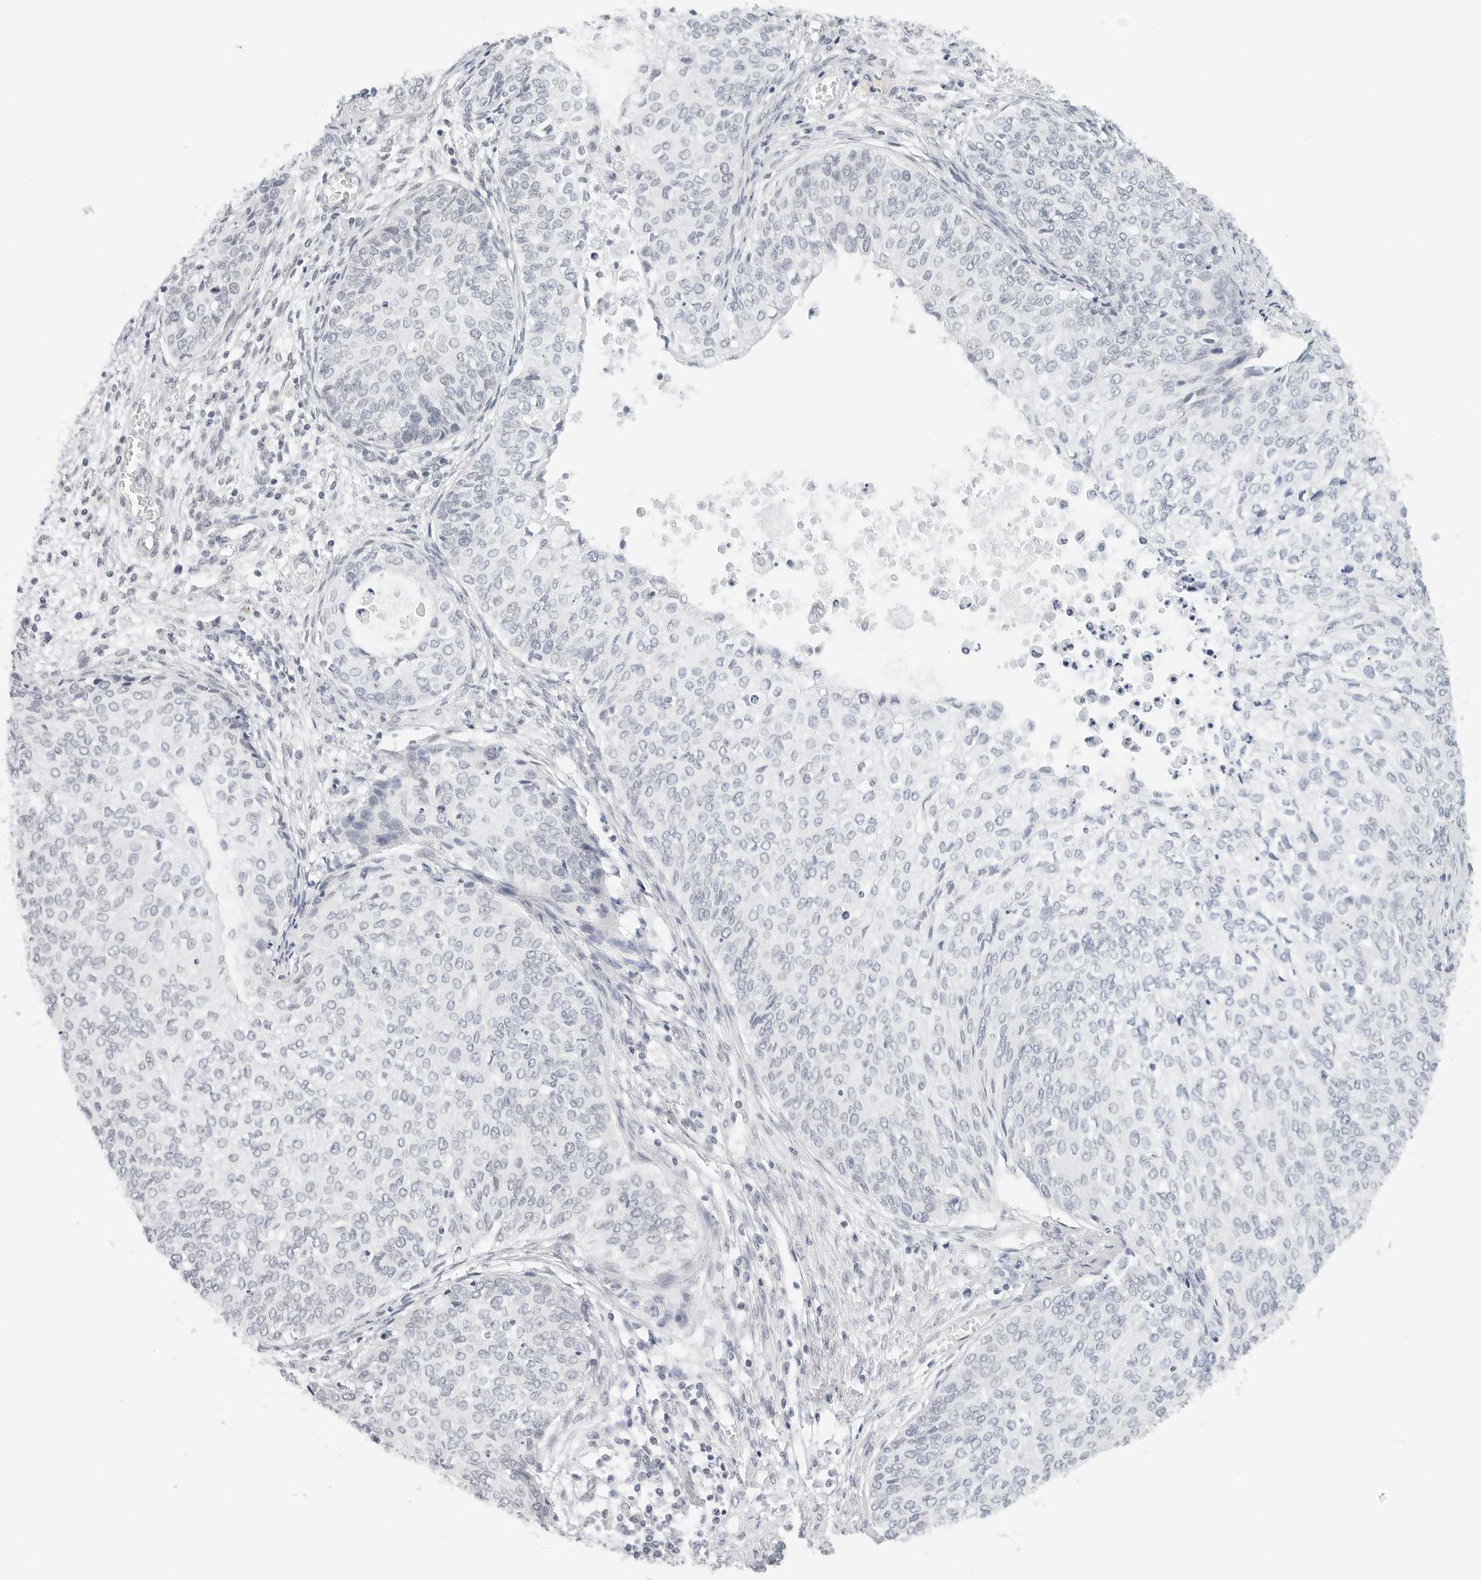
{"staining": {"intensity": "negative", "quantity": "none", "location": "none"}, "tissue": "cervical cancer", "cell_type": "Tumor cells", "image_type": "cancer", "snomed": [{"axis": "morphology", "description": "Squamous cell carcinoma, NOS"}, {"axis": "topography", "description": "Cervix"}], "caption": "Immunohistochemistry of human cervical cancer reveals no staining in tumor cells.", "gene": "NEO1", "patient": {"sex": "female", "age": 37}}